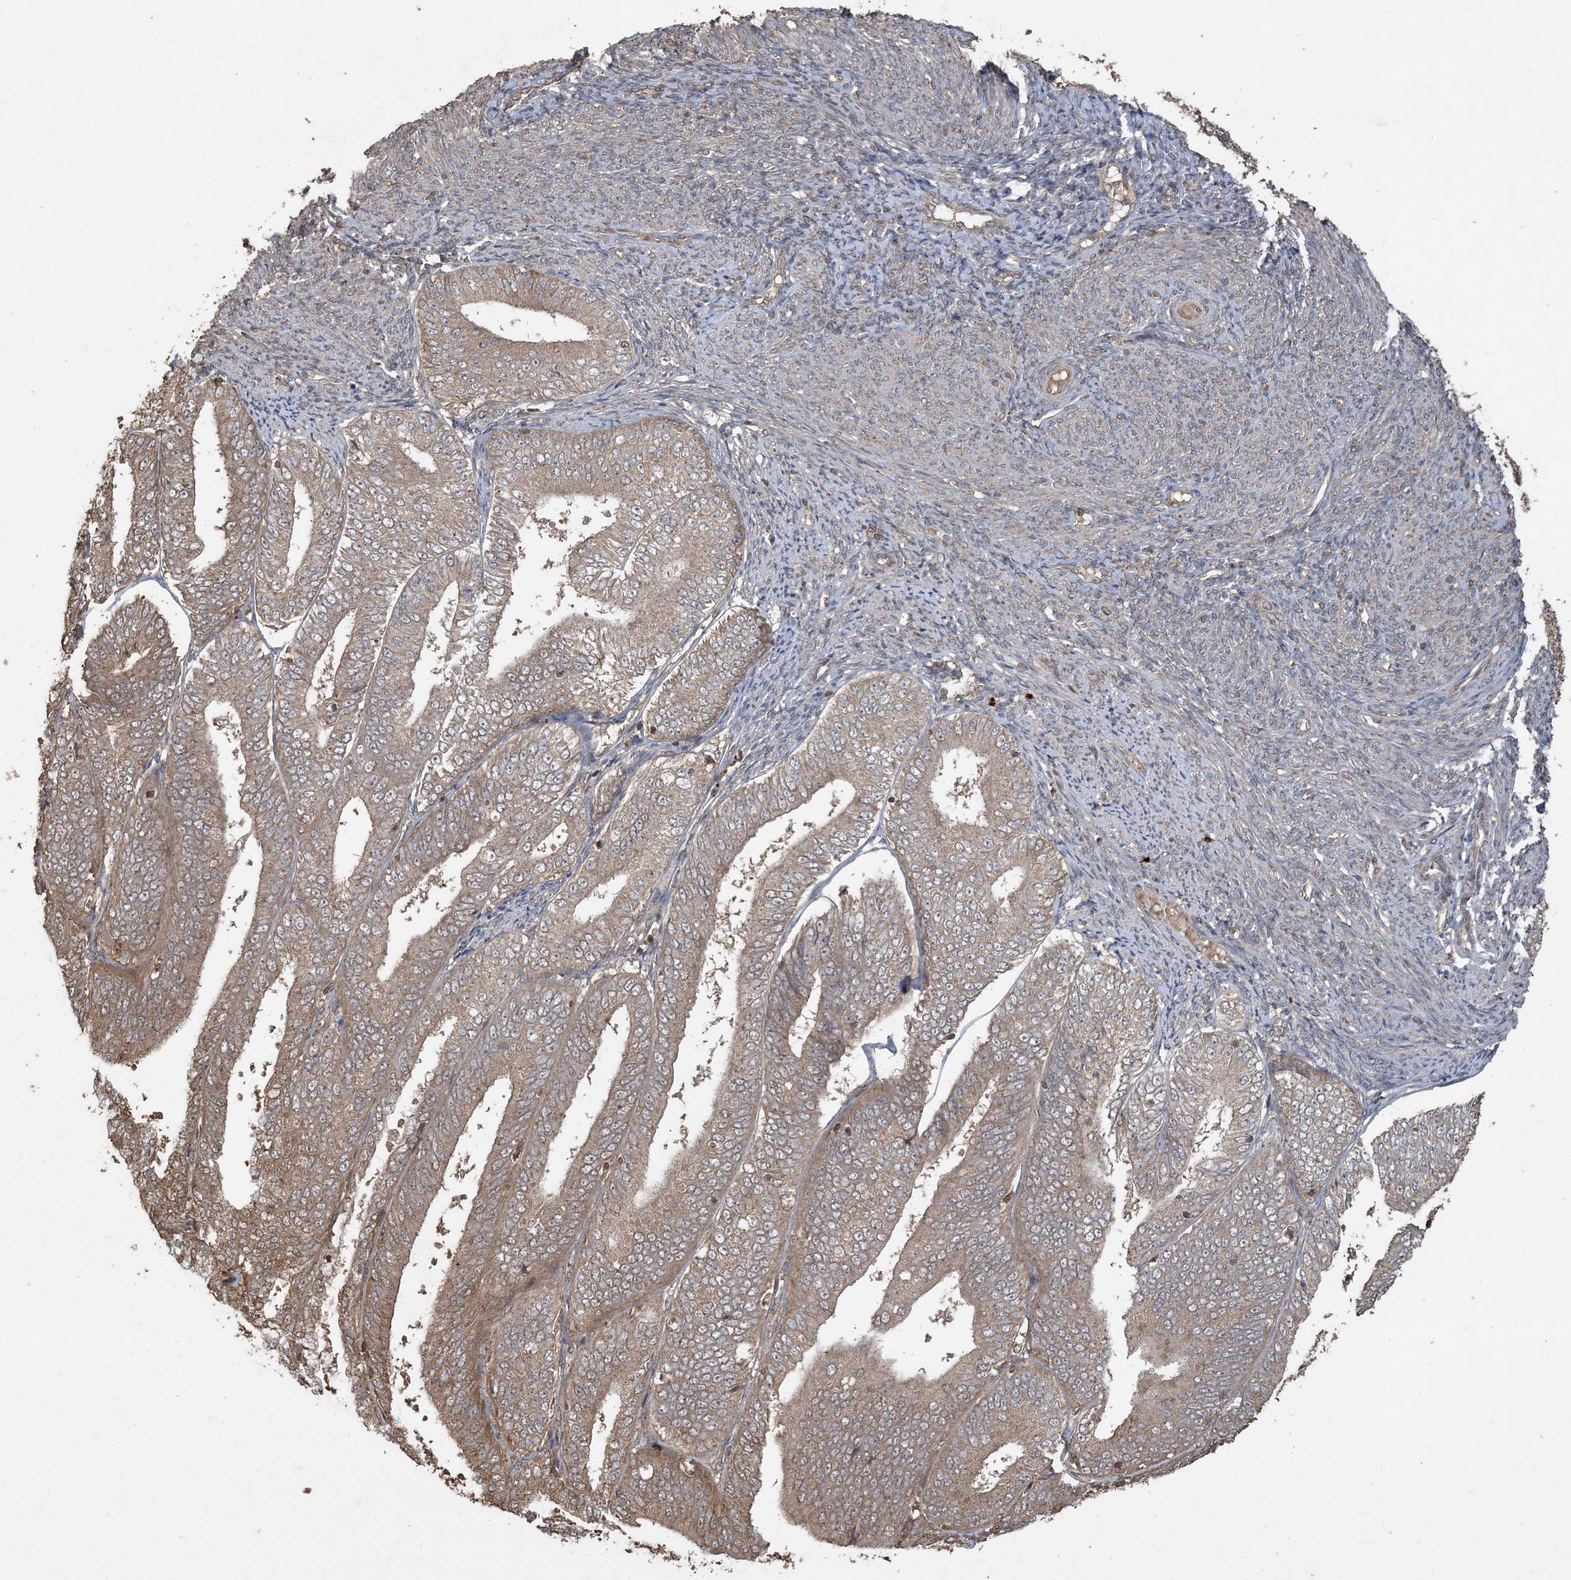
{"staining": {"intensity": "moderate", "quantity": ">75%", "location": "cytoplasmic/membranous"}, "tissue": "endometrial cancer", "cell_type": "Tumor cells", "image_type": "cancer", "snomed": [{"axis": "morphology", "description": "Adenocarcinoma, NOS"}, {"axis": "topography", "description": "Endometrium"}], "caption": "A brown stain highlights moderate cytoplasmic/membranous positivity of a protein in human adenocarcinoma (endometrial) tumor cells.", "gene": "EFCAB8", "patient": {"sex": "female", "age": 63}}